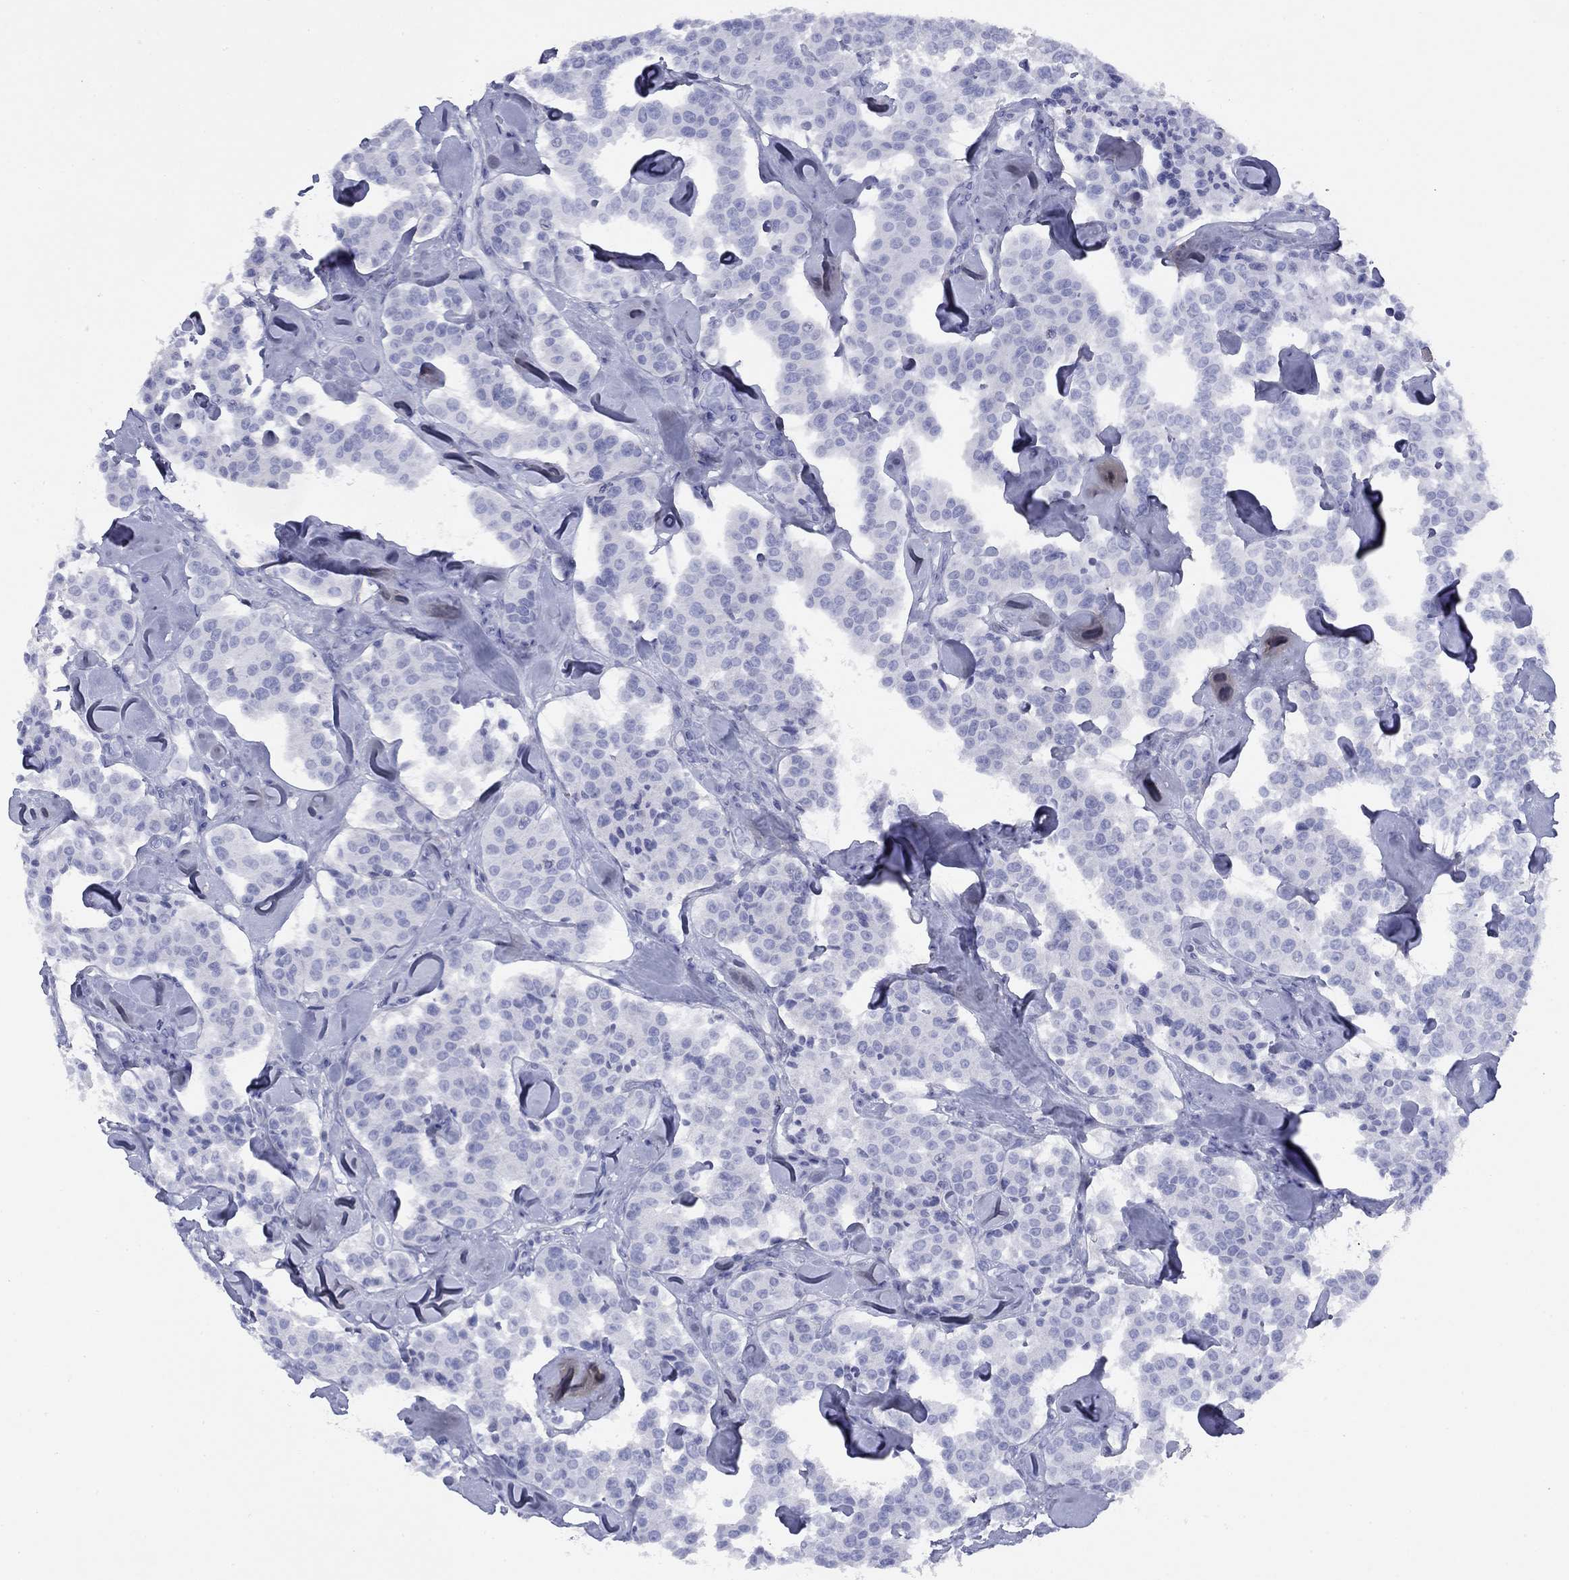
{"staining": {"intensity": "negative", "quantity": "none", "location": "none"}, "tissue": "carcinoid", "cell_type": "Tumor cells", "image_type": "cancer", "snomed": [{"axis": "morphology", "description": "Carcinoid, malignant, NOS"}, {"axis": "topography", "description": "Pancreas"}], "caption": "This is a image of immunohistochemistry (IHC) staining of malignant carcinoid, which shows no positivity in tumor cells. (Brightfield microscopy of DAB (3,3'-diaminobenzidine) immunohistochemistry at high magnification).", "gene": "TIGD4", "patient": {"sex": "male", "age": 41}}